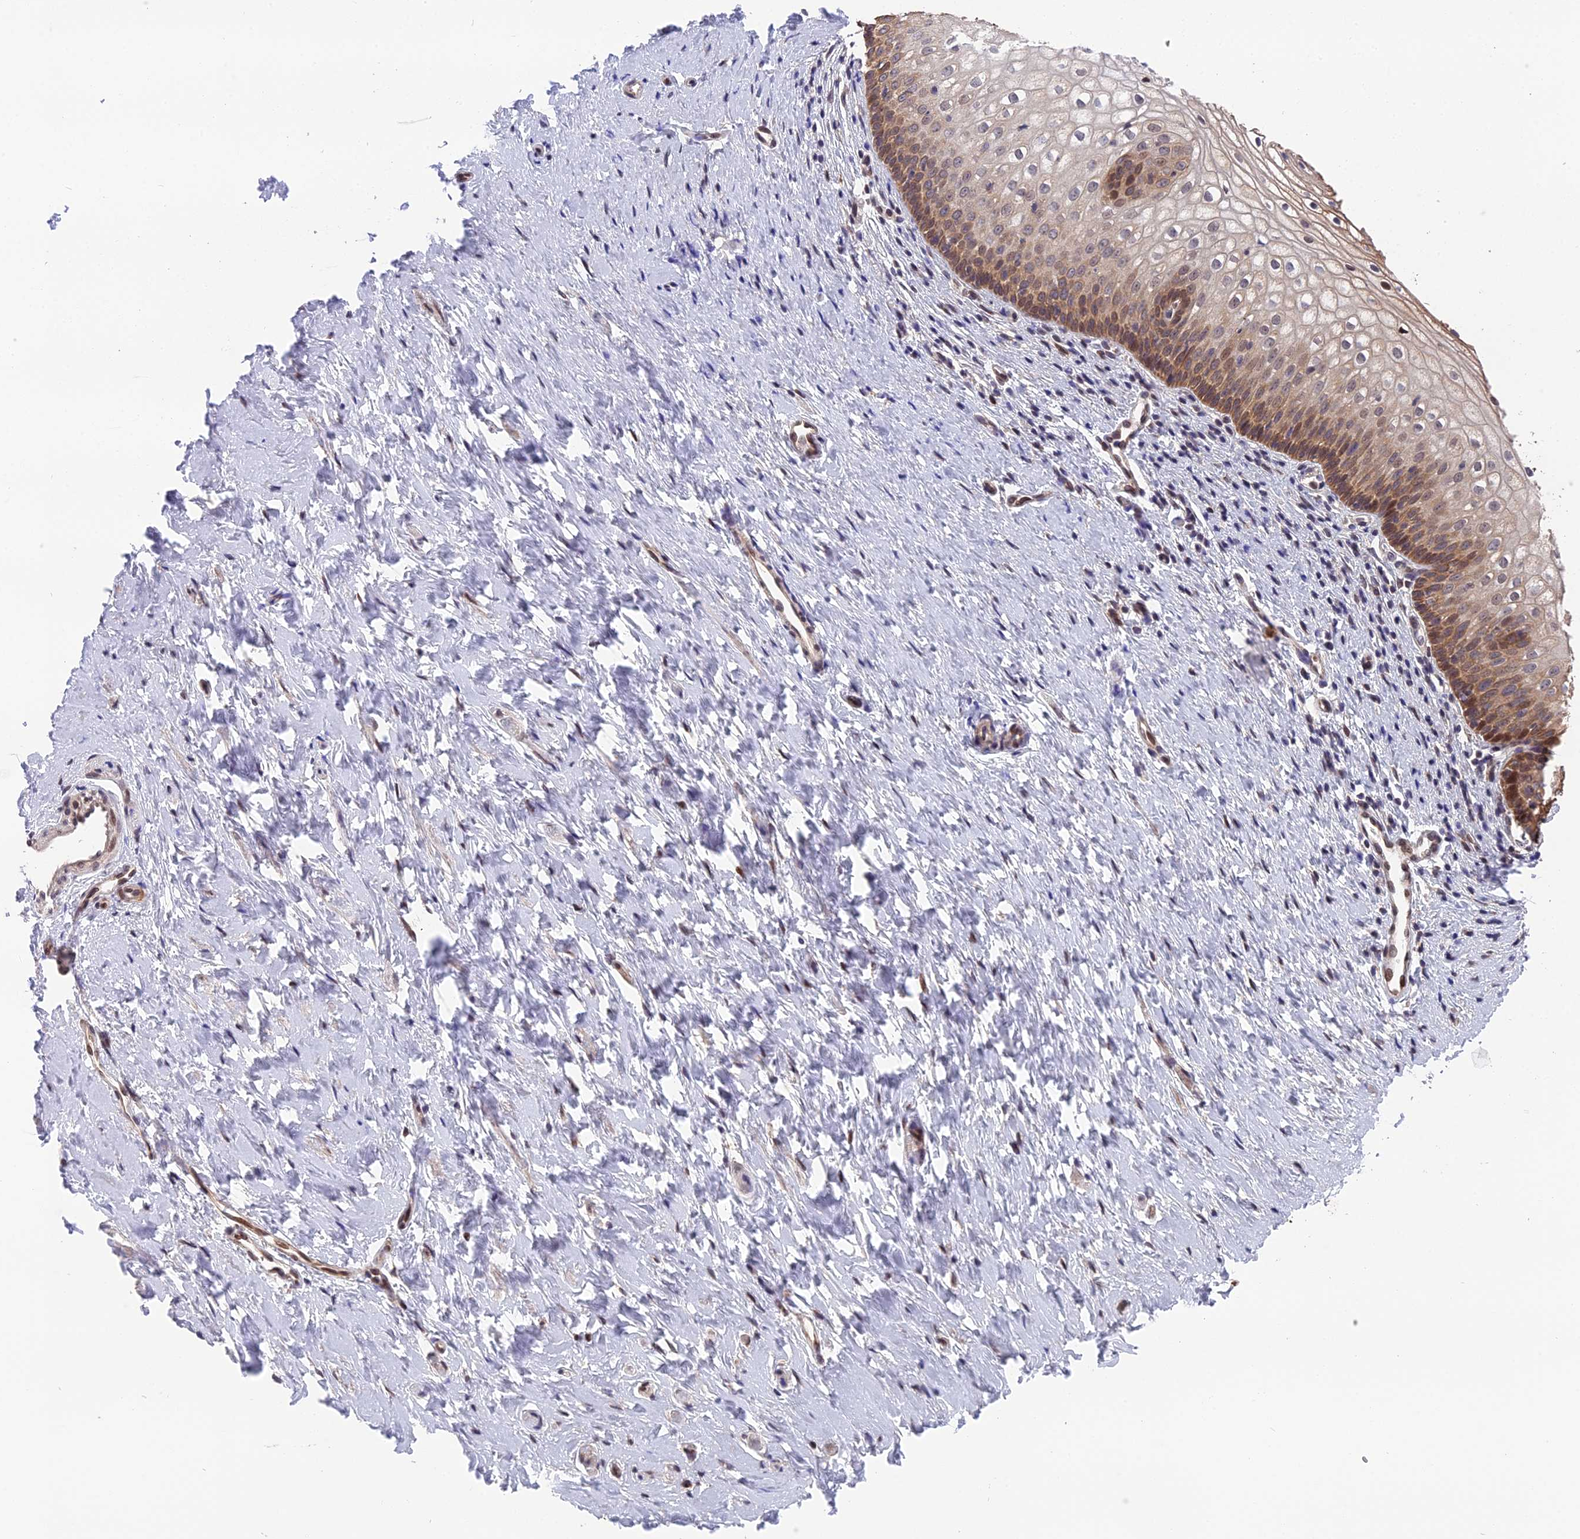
{"staining": {"intensity": "moderate", "quantity": "25%-75%", "location": "cytoplasmic/membranous,nuclear"}, "tissue": "vagina", "cell_type": "Squamous epithelial cells", "image_type": "normal", "snomed": [{"axis": "morphology", "description": "Normal tissue, NOS"}, {"axis": "topography", "description": "Vagina"}], "caption": "Moderate cytoplasmic/membranous,nuclear protein positivity is appreciated in about 25%-75% of squamous epithelial cells in vagina.", "gene": "CYP2R1", "patient": {"sex": "female", "age": 60}}